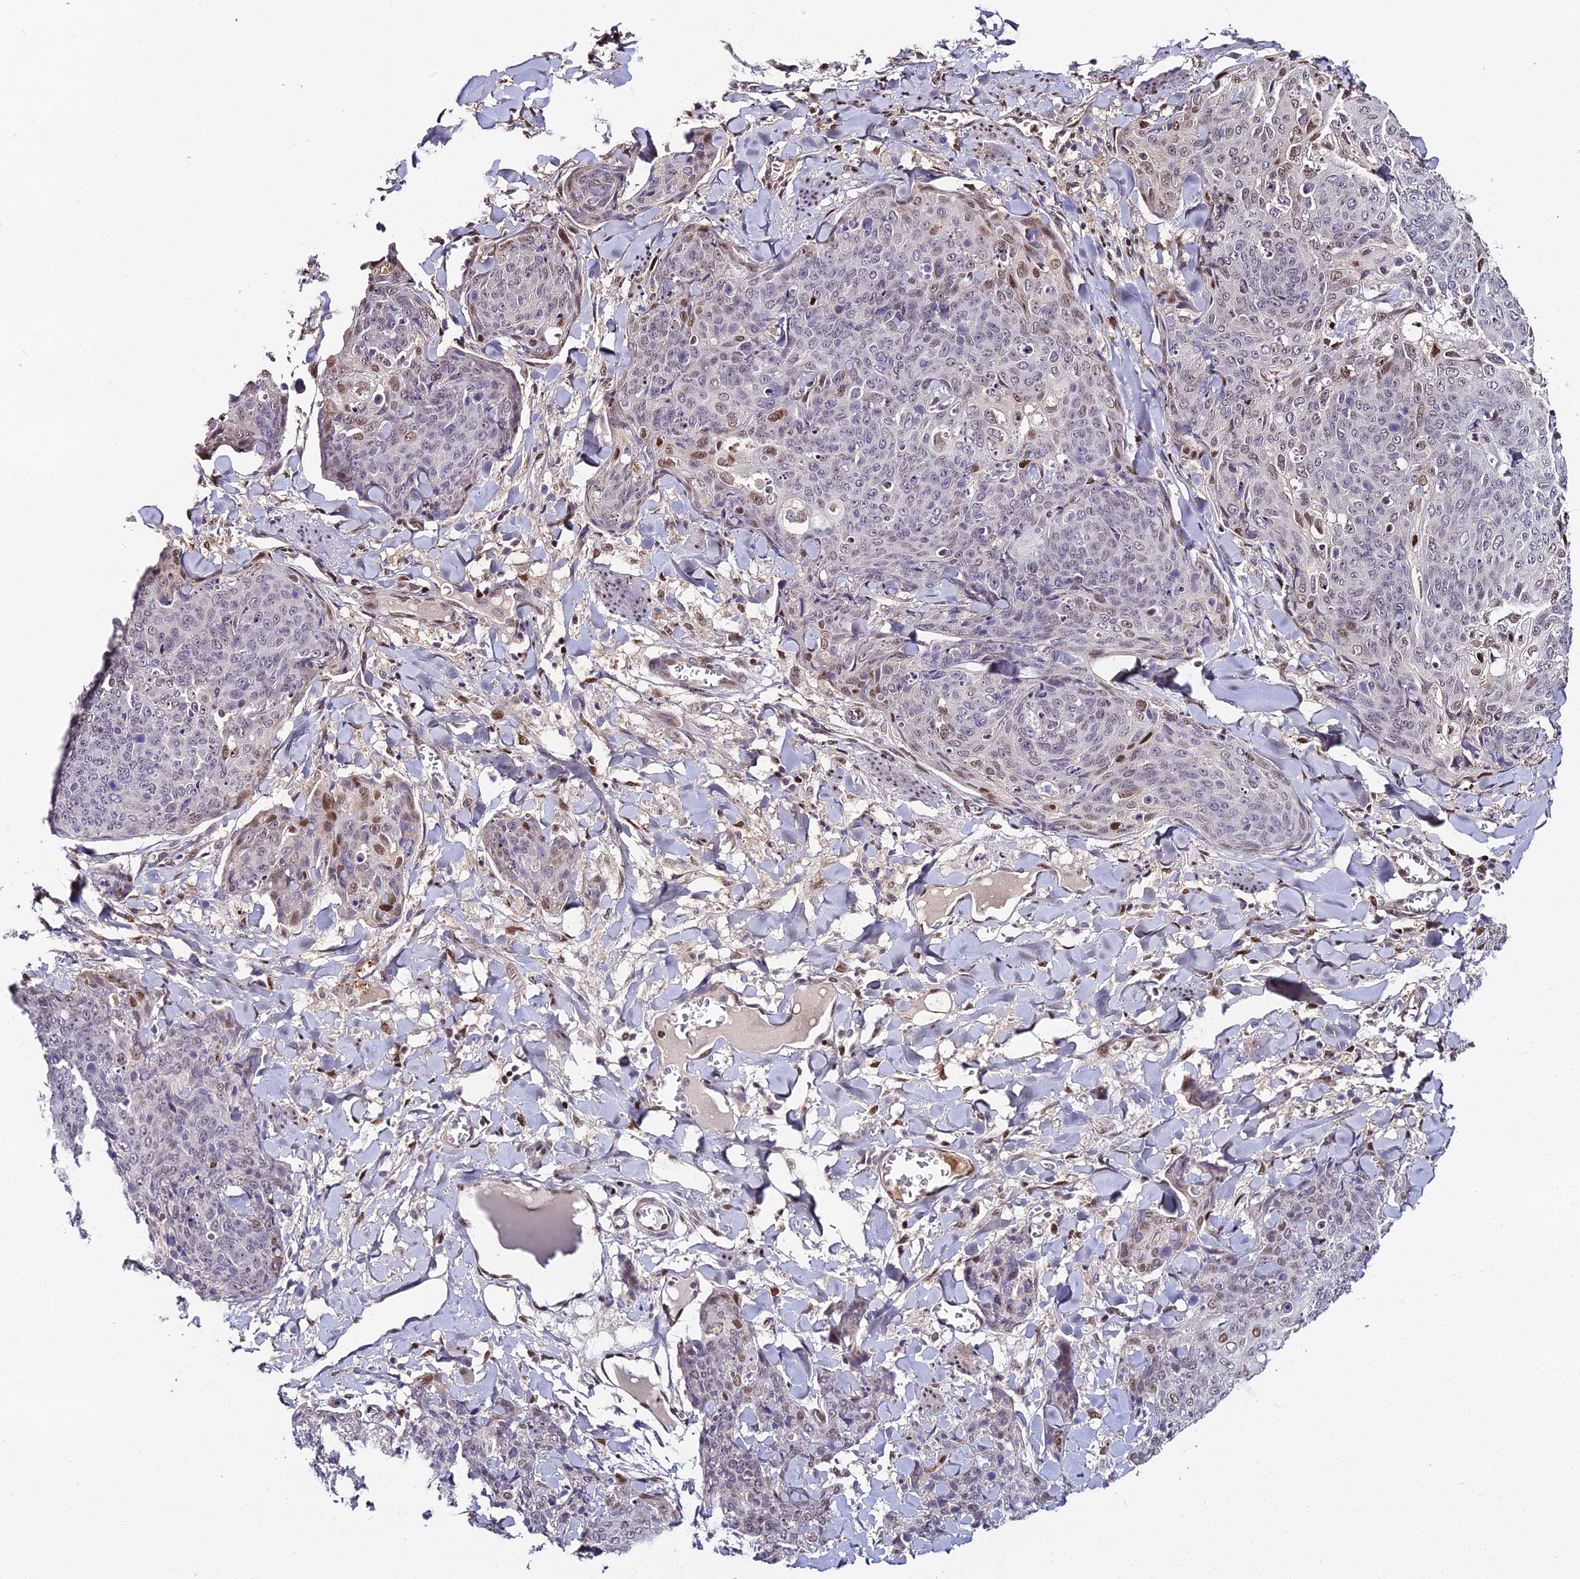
{"staining": {"intensity": "moderate", "quantity": "<25%", "location": "nuclear"}, "tissue": "skin cancer", "cell_type": "Tumor cells", "image_type": "cancer", "snomed": [{"axis": "morphology", "description": "Squamous cell carcinoma, NOS"}, {"axis": "topography", "description": "Skin"}, {"axis": "topography", "description": "Vulva"}], "caption": "The image displays immunohistochemical staining of squamous cell carcinoma (skin). There is moderate nuclear staining is present in approximately <25% of tumor cells.", "gene": "ZNF707", "patient": {"sex": "female", "age": 85}}